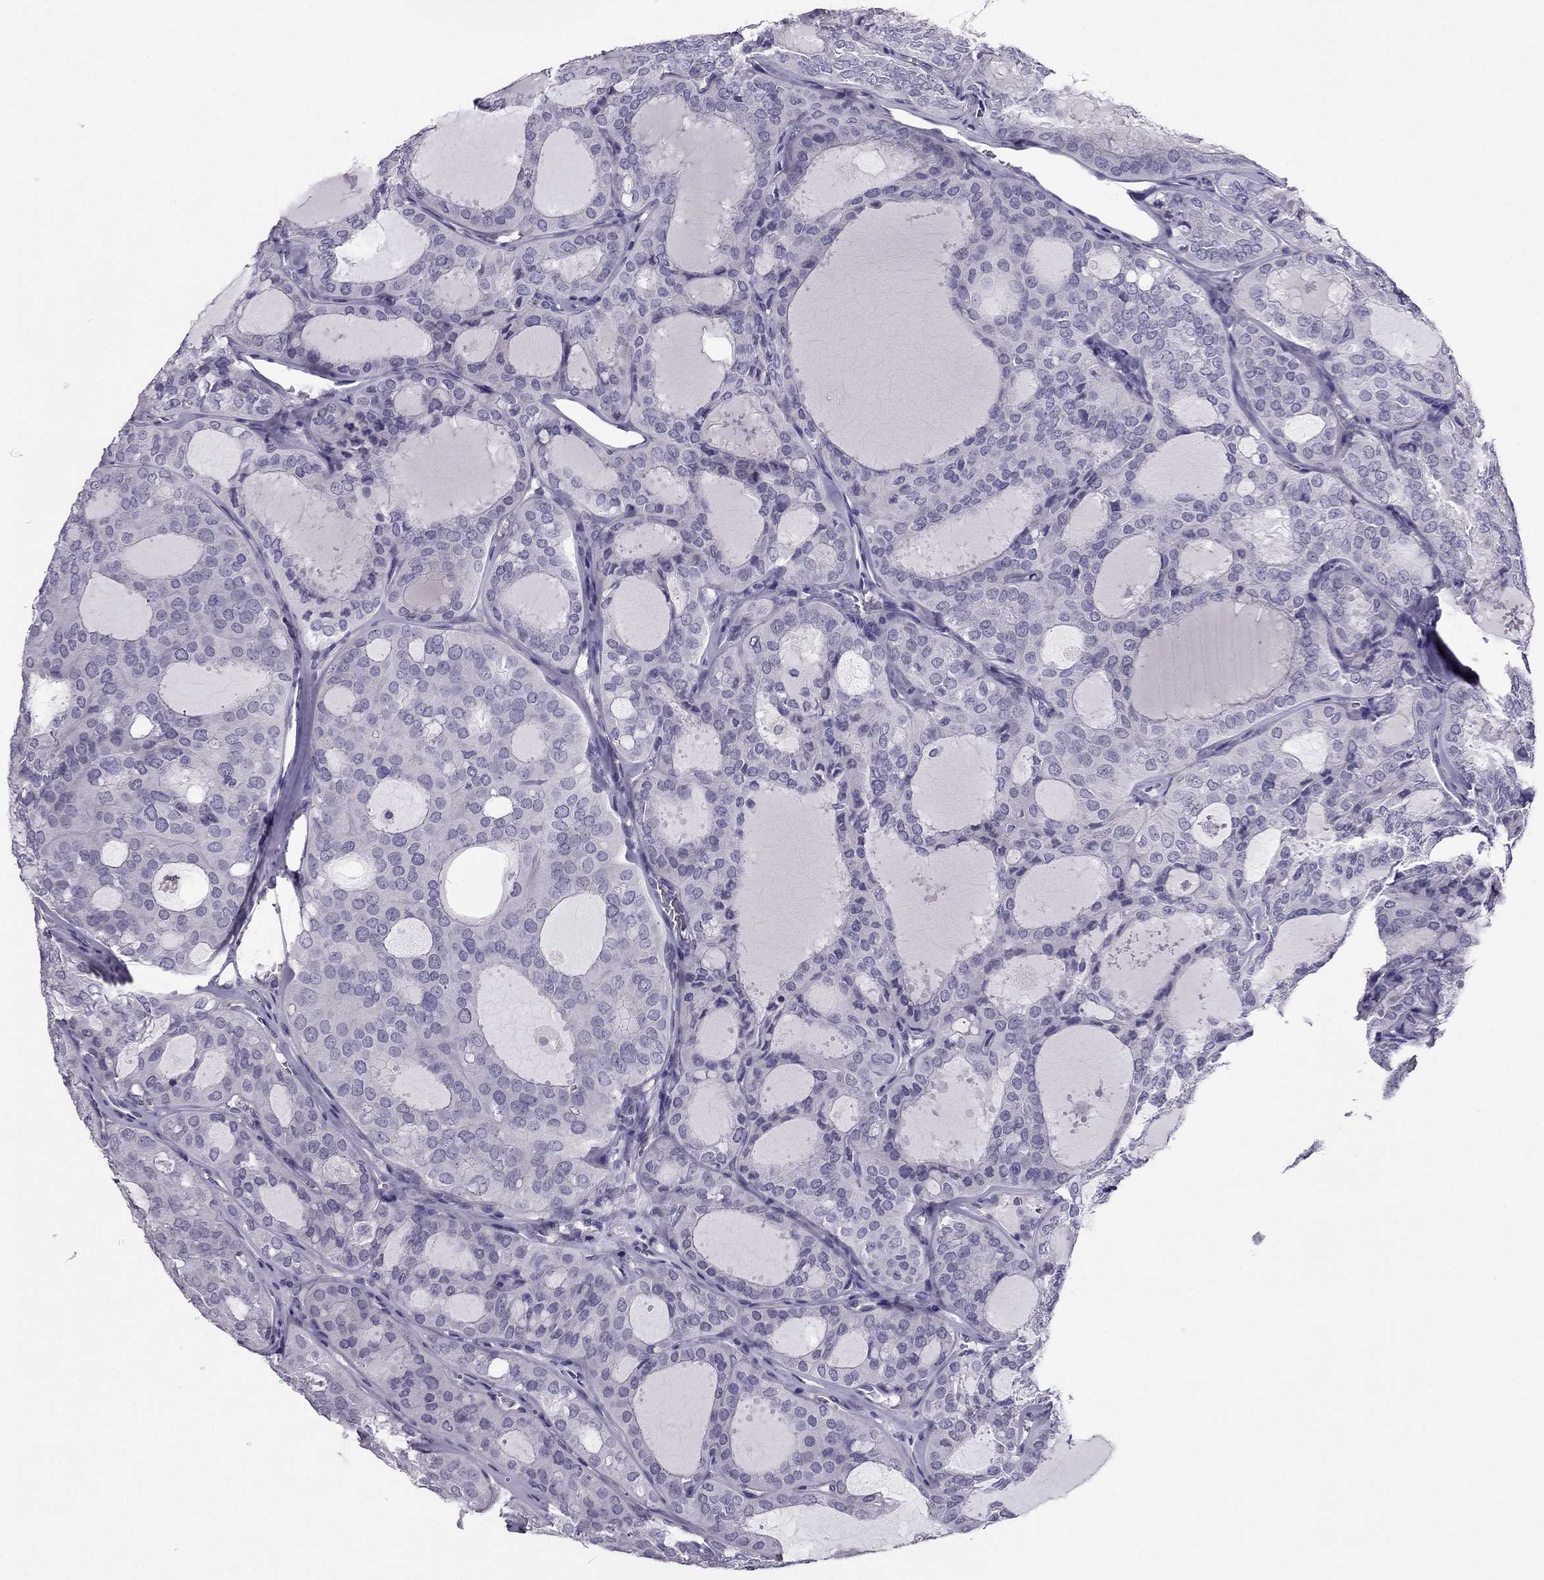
{"staining": {"intensity": "negative", "quantity": "none", "location": "none"}, "tissue": "thyroid cancer", "cell_type": "Tumor cells", "image_type": "cancer", "snomed": [{"axis": "morphology", "description": "Follicular adenoma carcinoma, NOS"}, {"axis": "topography", "description": "Thyroid gland"}], "caption": "High power microscopy micrograph of an IHC histopathology image of thyroid follicular adenoma carcinoma, revealing no significant expression in tumor cells.", "gene": "PDE6A", "patient": {"sex": "male", "age": 75}}